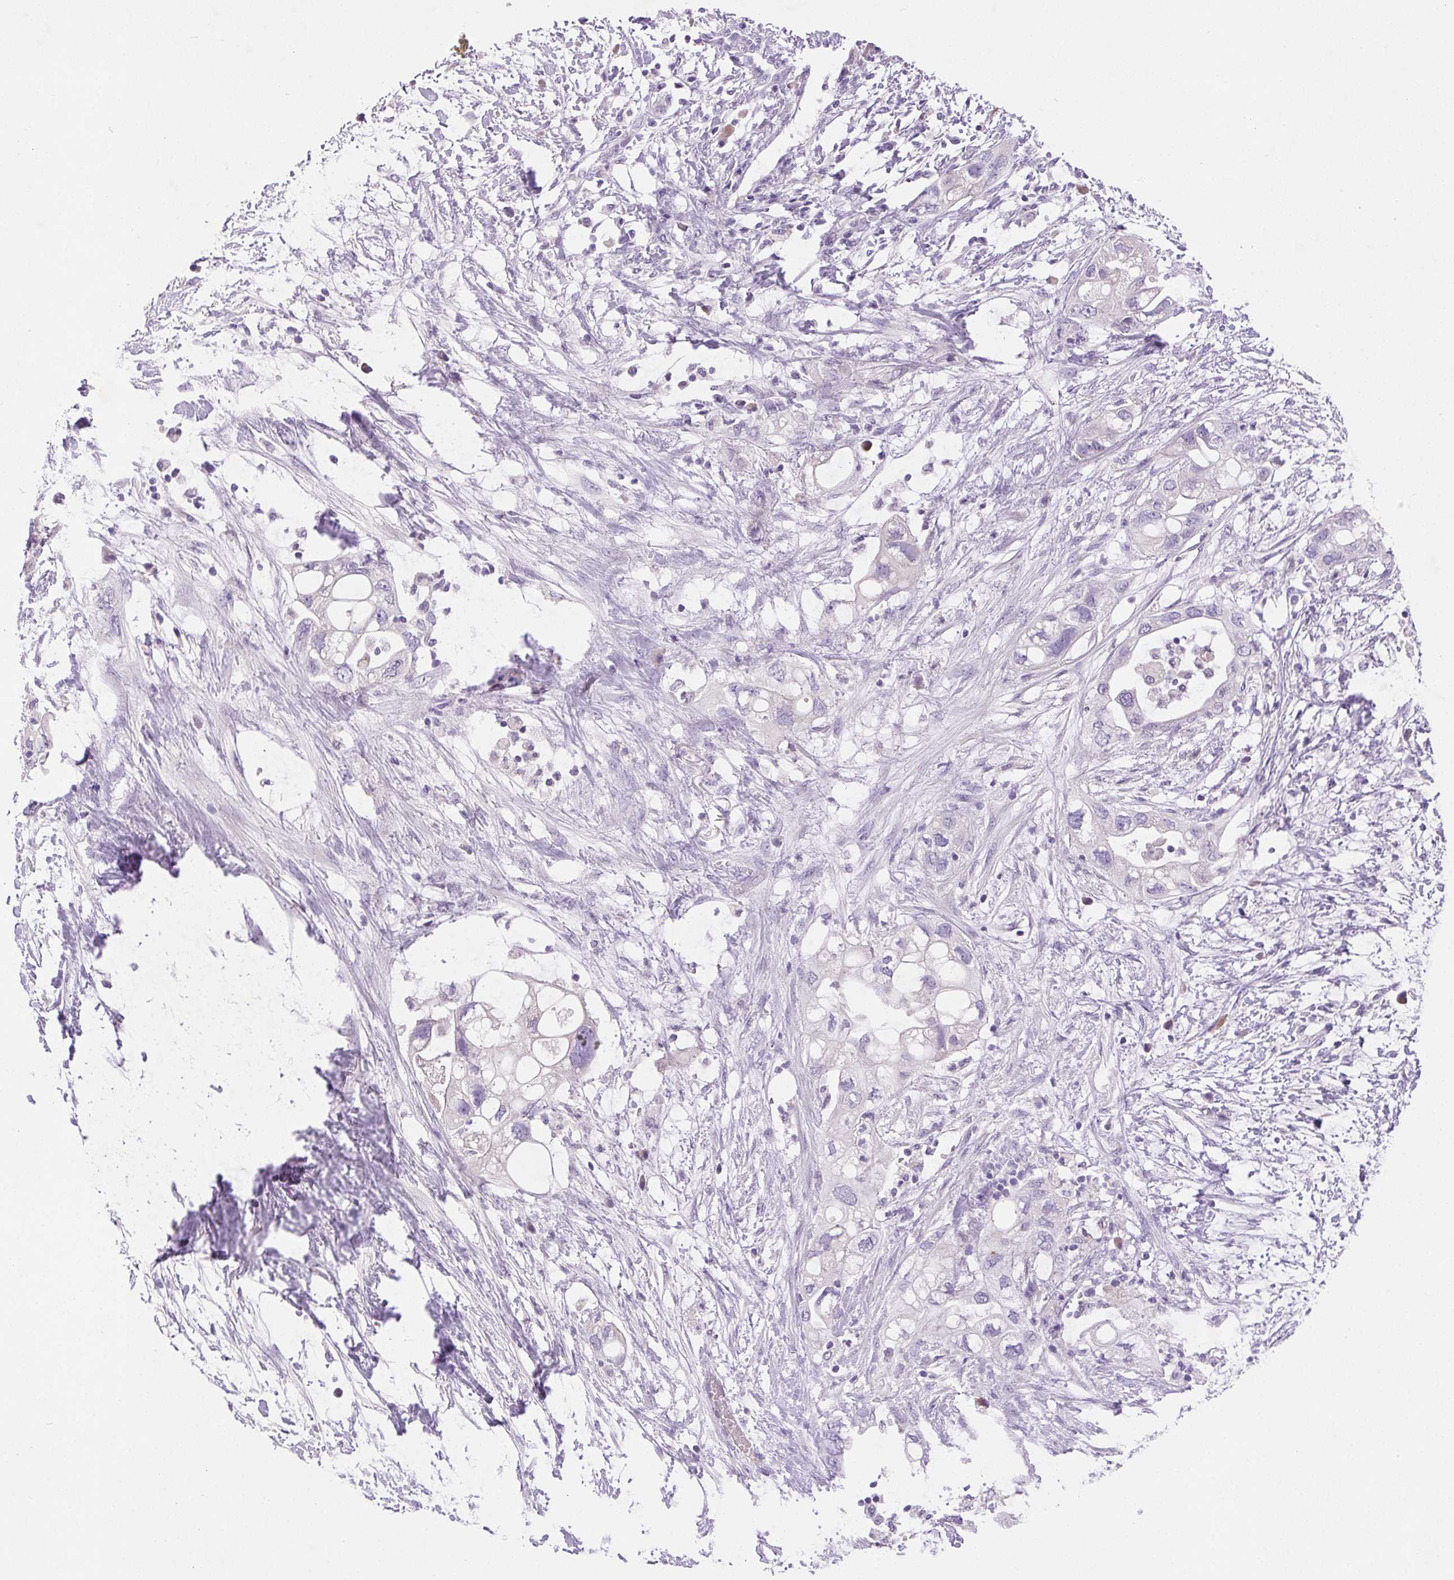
{"staining": {"intensity": "negative", "quantity": "none", "location": "none"}, "tissue": "pancreatic cancer", "cell_type": "Tumor cells", "image_type": "cancer", "snomed": [{"axis": "morphology", "description": "Adenocarcinoma, NOS"}, {"axis": "topography", "description": "Pancreas"}], "caption": "Immunohistochemistry photomicrograph of pancreatic cancer (adenocarcinoma) stained for a protein (brown), which demonstrates no expression in tumor cells.", "gene": "ARHGAP11B", "patient": {"sex": "female", "age": 72}}